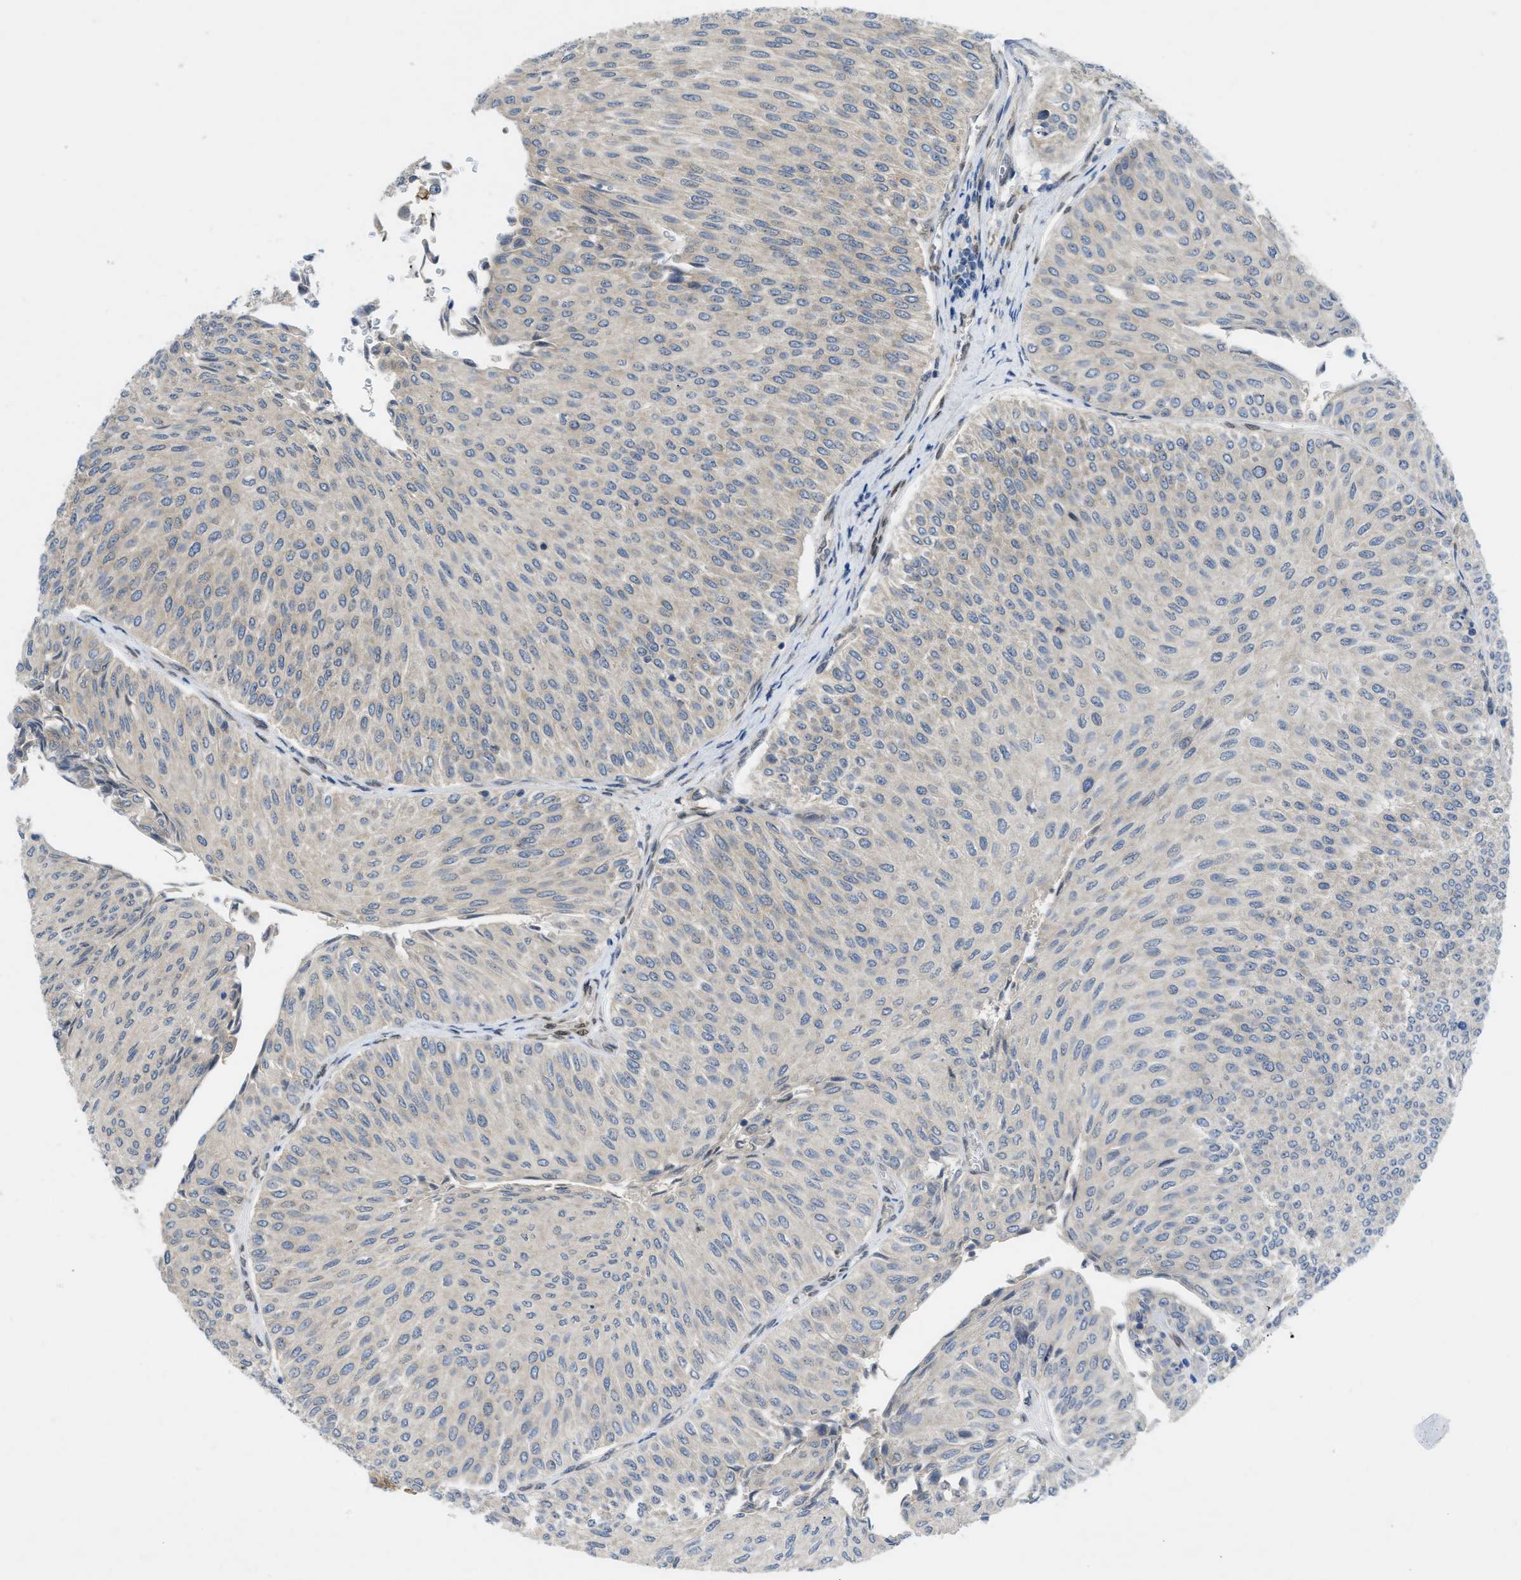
{"staining": {"intensity": "negative", "quantity": "none", "location": "none"}, "tissue": "urothelial cancer", "cell_type": "Tumor cells", "image_type": "cancer", "snomed": [{"axis": "morphology", "description": "Urothelial carcinoma, Low grade"}, {"axis": "topography", "description": "Urinary bladder"}], "caption": "Urothelial carcinoma (low-grade) stained for a protein using immunohistochemistry exhibits no positivity tumor cells.", "gene": "EIF2AK3", "patient": {"sex": "male", "age": 78}}